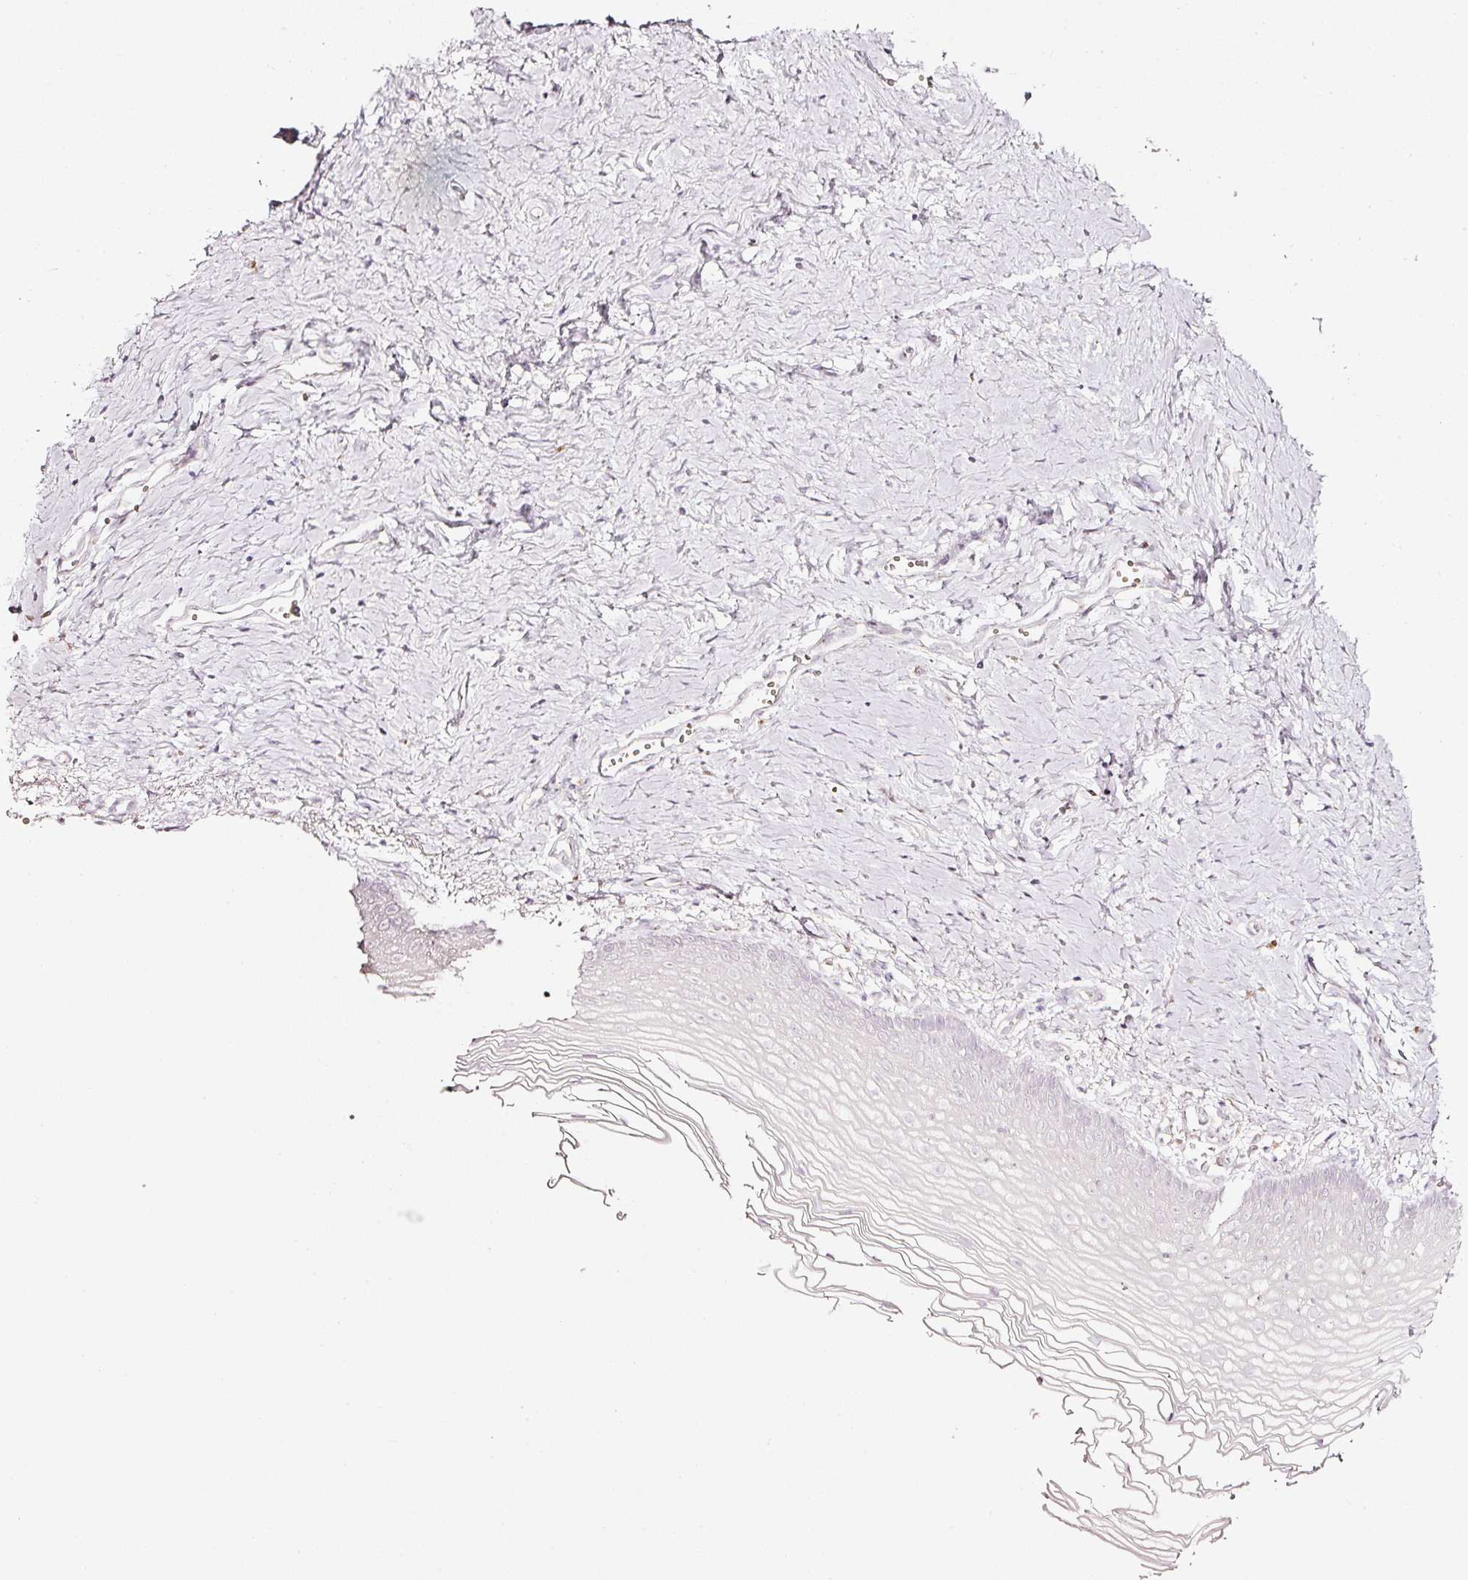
{"staining": {"intensity": "negative", "quantity": "none", "location": "none"}, "tissue": "vagina", "cell_type": "Squamous epithelial cells", "image_type": "normal", "snomed": [{"axis": "morphology", "description": "Normal tissue, NOS"}, {"axis": "topography", "description": "Vagina"}], "caption": "IHC photomicrograph of benign vagina: human vagina stained with DAB (3,3'-diaminobenzidine) displays no significant protein staining in squamous epithelial cells. The staining was performed using DAB to visualize the protein expression in brown, while the nuclei were stained in blue with hematoxylin (Magnification: 20x).", "gene": "SDF4", "patient": {"sex": "female", "age": 56}}